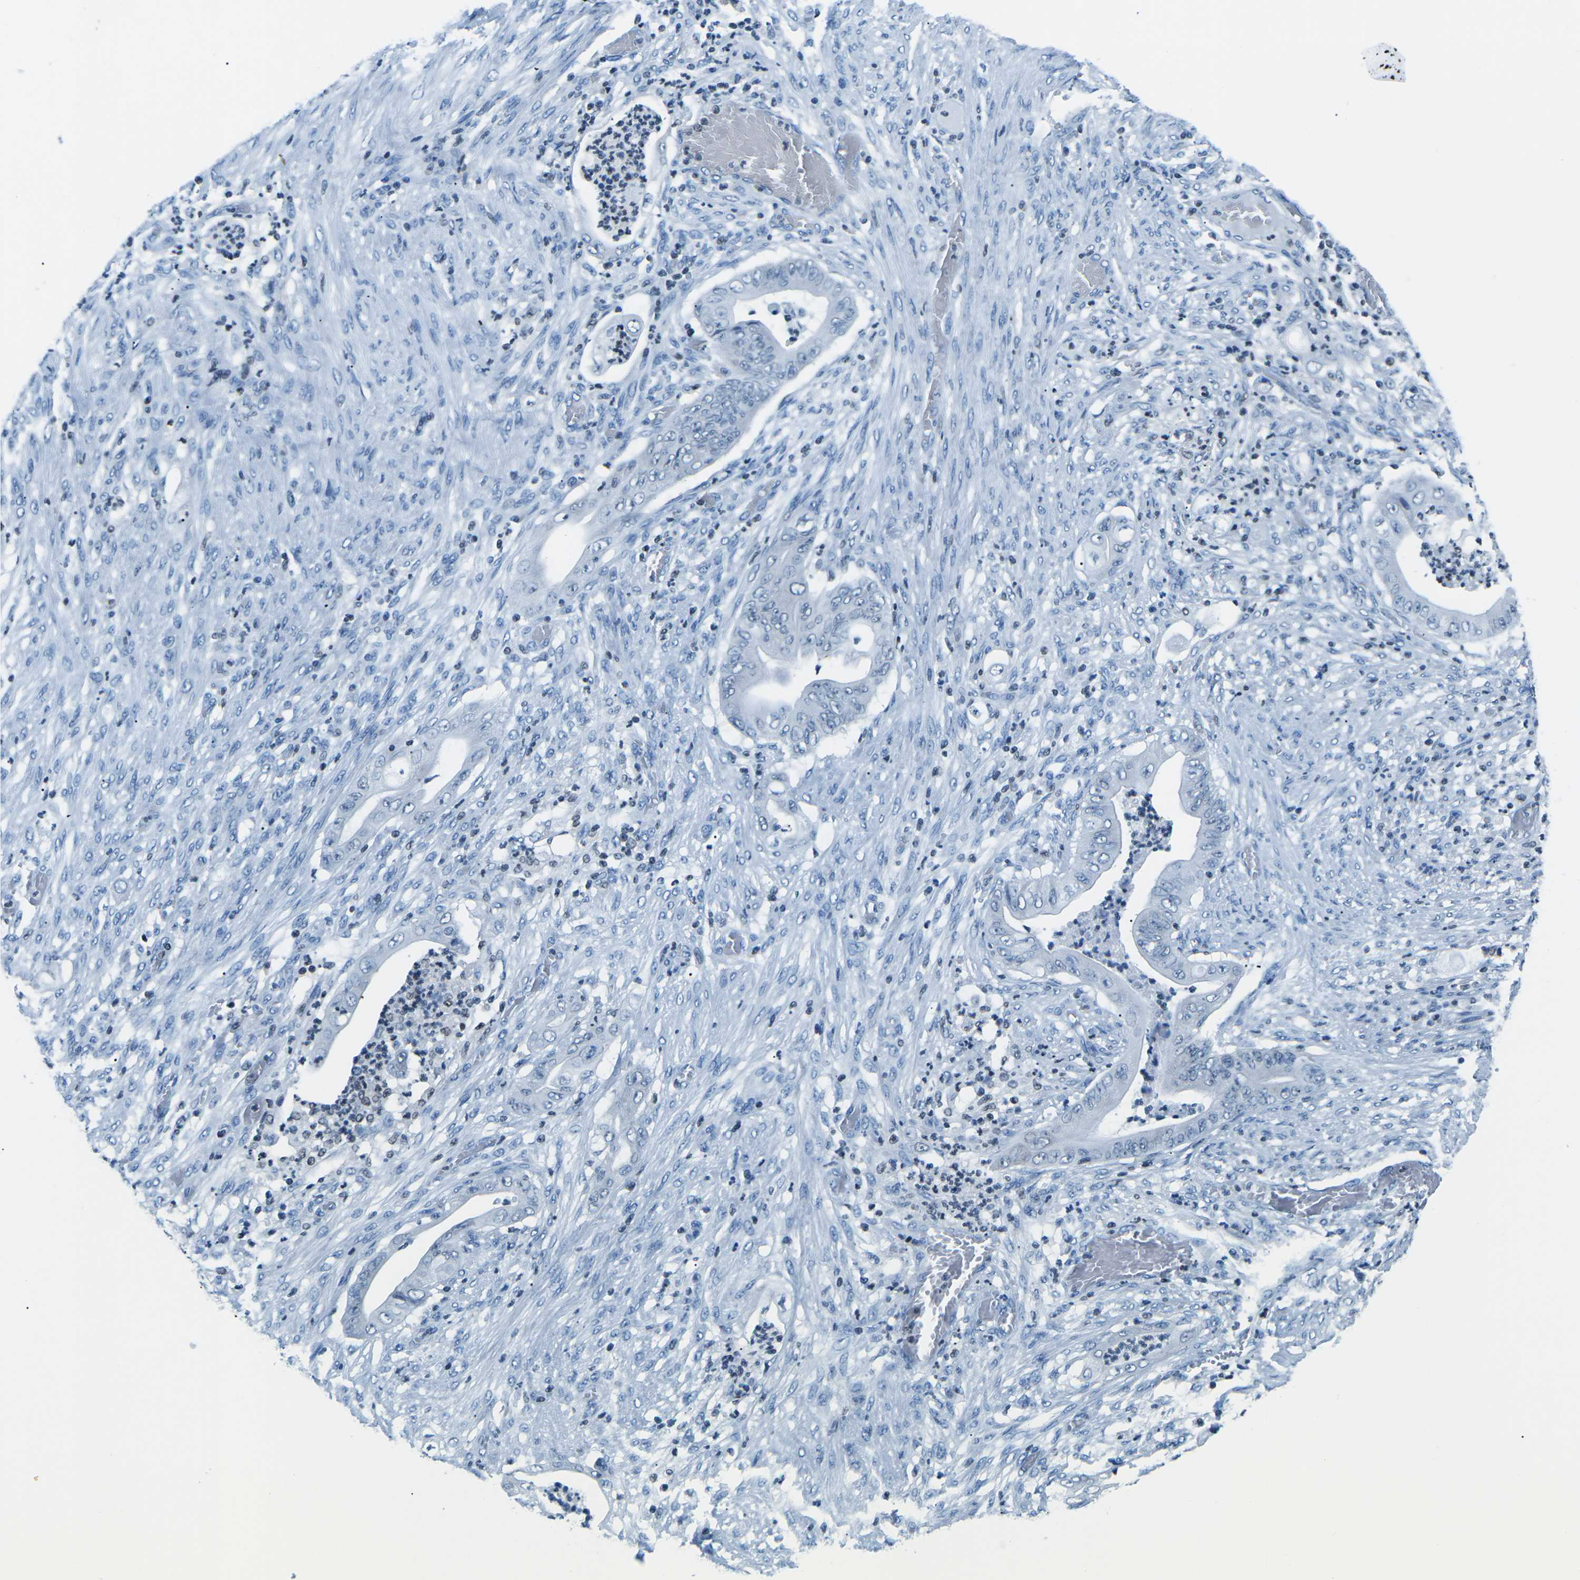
{"staining": {"intensity": "negative", "quantity": "none", "location": "none"}, "tissue": "stomach cancer", "cell_type": "Tumor cells", "image_type": "cancer", "snomed": [{"axis": "morphology", "description": "Adenocarcinoma, NOS"}, {"axis": "topography", "description": "Stomach"}], "caption": "A micrograph of adenocarcinoma (stomach) stained for a protein displays no brown staining in tumor cells.", "gene": "CELF2", "patient": {"sex": "female", "age": 73}}